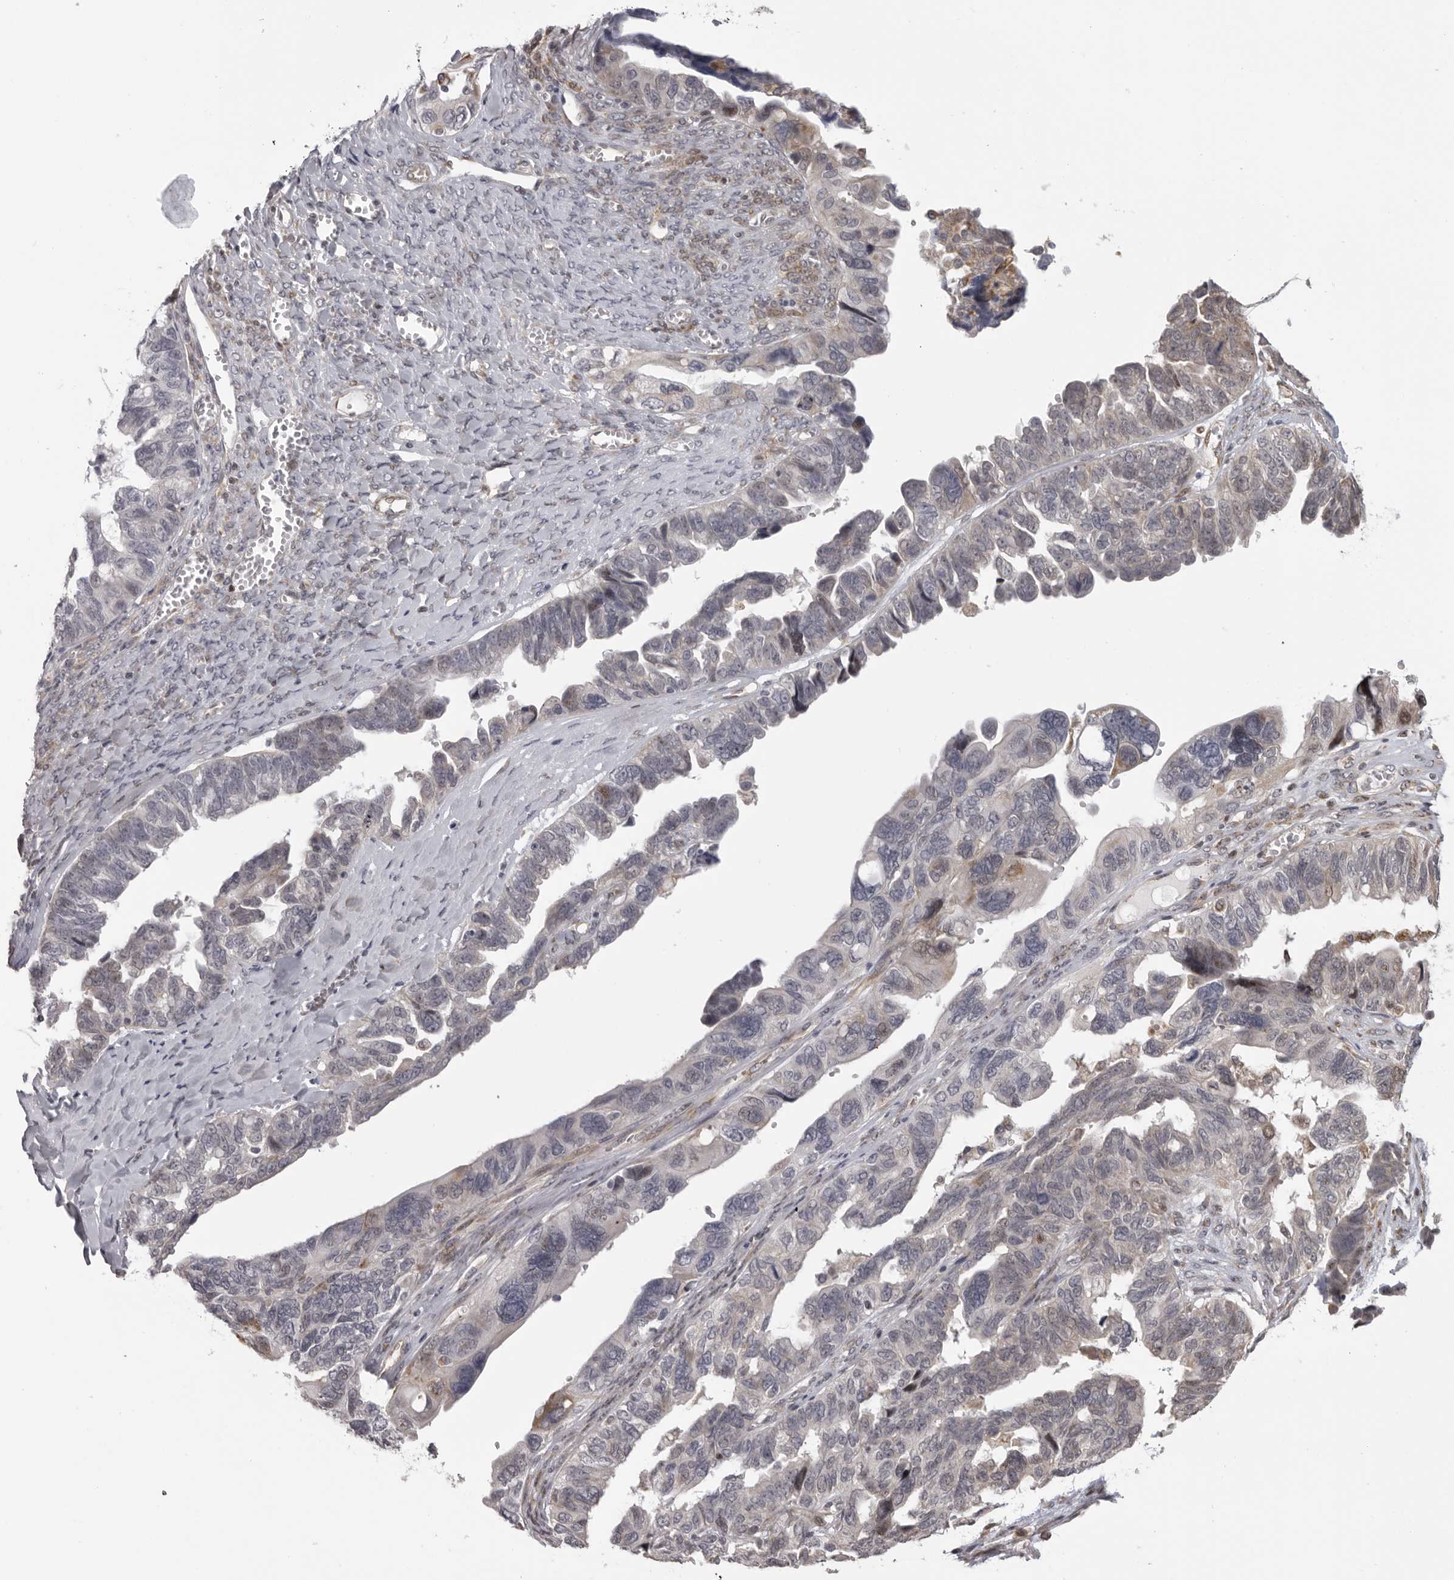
{"staining": {"intensity": "negative", "quantity": "none", "location": "none"}, "tissue": "ovarian cancer", "cell_type": "Tumor cells", "image_type": "cancer", "snomed": [{"axis": "morphology", "description": "Cystadenocarcinoma, serous, NOS"}, {"axis": "topography", "description": "Ovary"}], "caption": "Ovarian cancer stained for a protein using IHC demonstrates no staining tumor cells.", "gene": "DNAH14", "patient": {"sex": "female", "age": 79}}